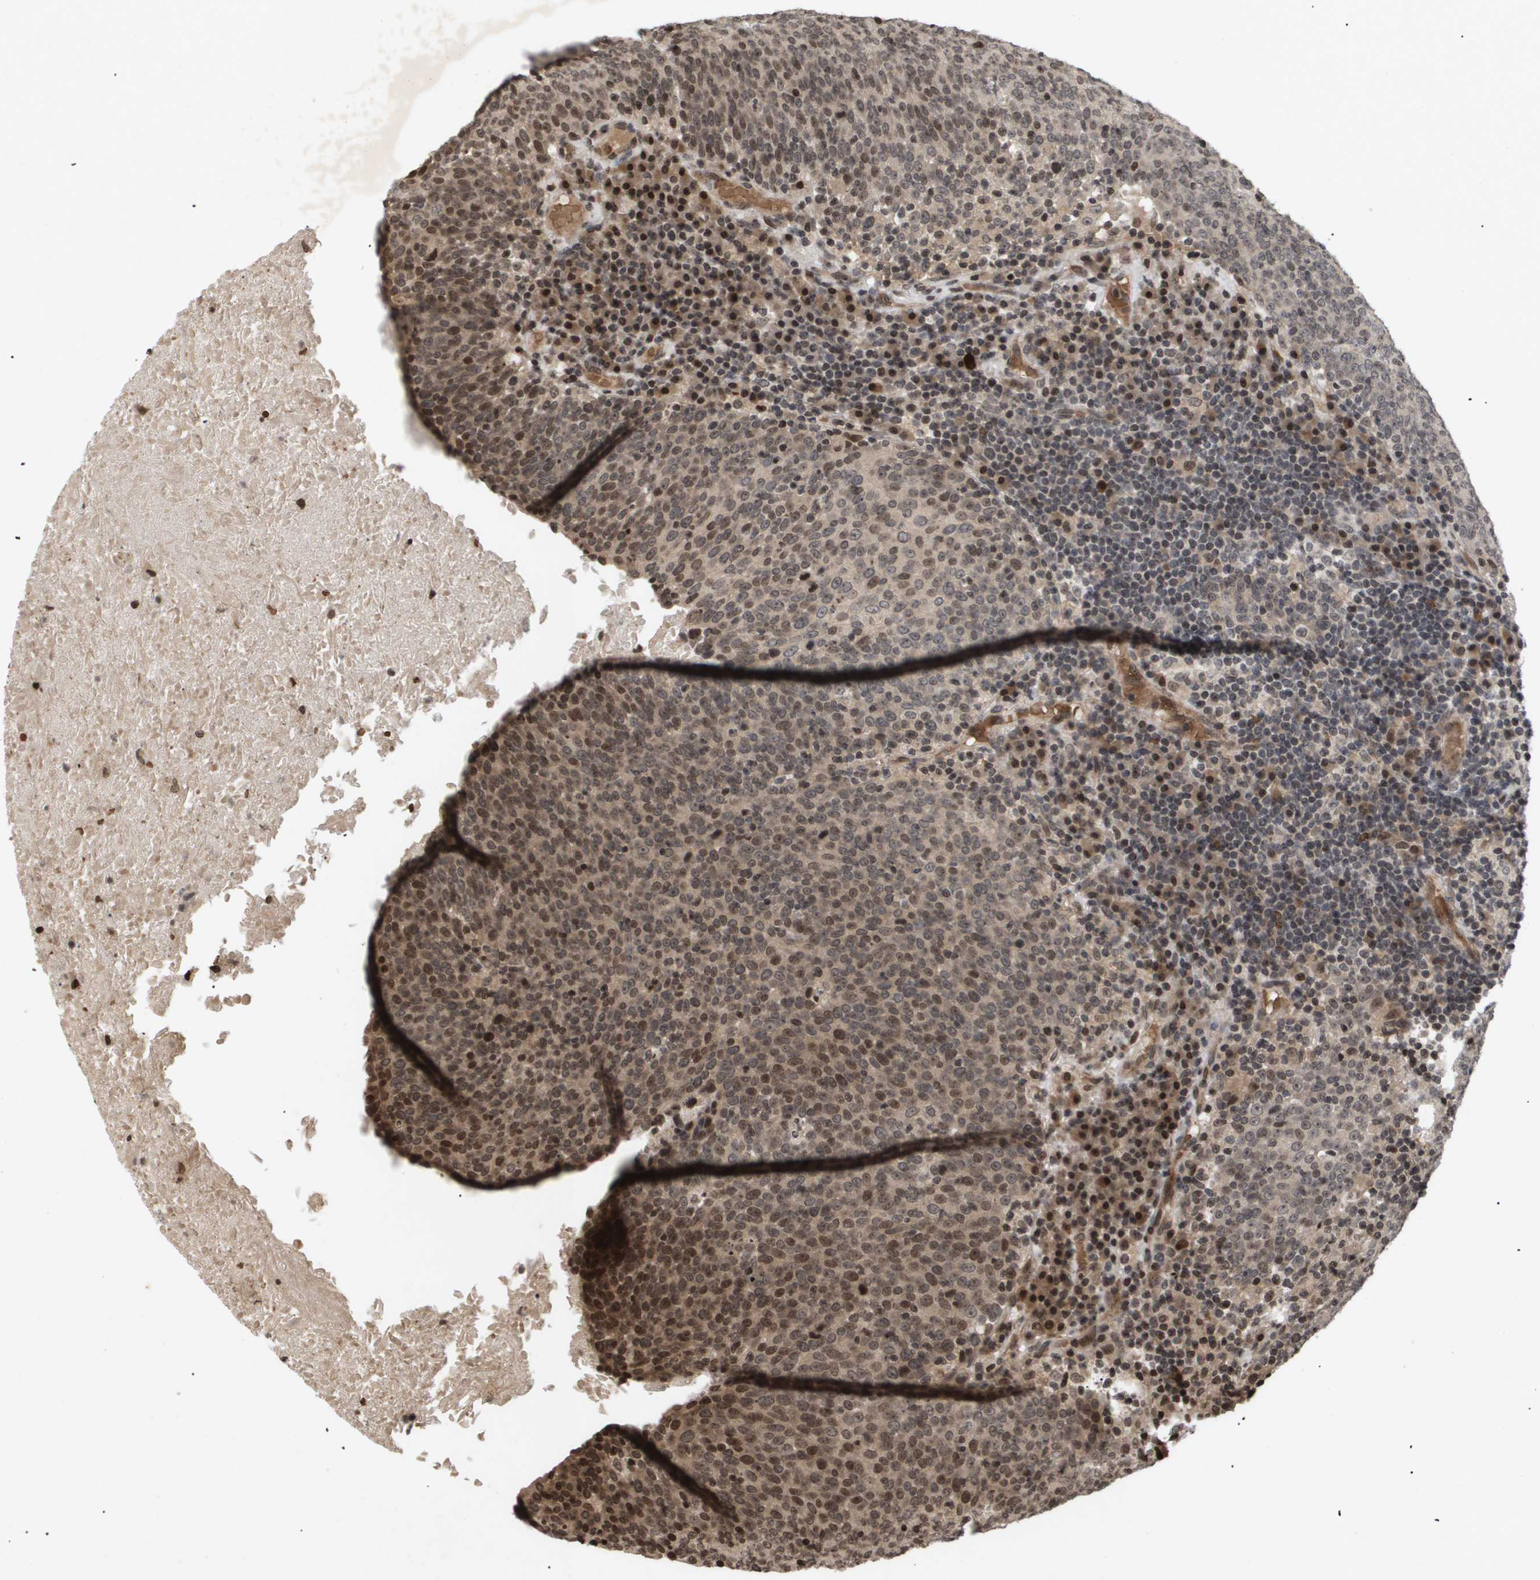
{"staining": {"intensity": "moderate", "quantity": ">75%", "location": "cytoplasmic/membranous,nuclear"}, "tissue": "head and neck cancer", "cell_type": "Tumor cells", "image_type": "cancer", "snomed": [{"axis": "morphology", "description": "Squamous cell carcinoma, NOS"}, {"axis": "morphology", "description": "Squamous cell carcinoma, metastatic, NOS"}, {"axis": "topography", "description": "Lymph node"}, {"axis": "topography", "description": "Head-Neck"}], "caption": "This micrograph shows immunohistochemistry (IHC) staining of head and neck cancer (squamous cell carcinoma), with medium moderate cytoplasmic/membranous and nuclear positivity in about >75% of tumor cells.", "gene": "HSPA6", "patient": {"sex": "male", "age": 62}}